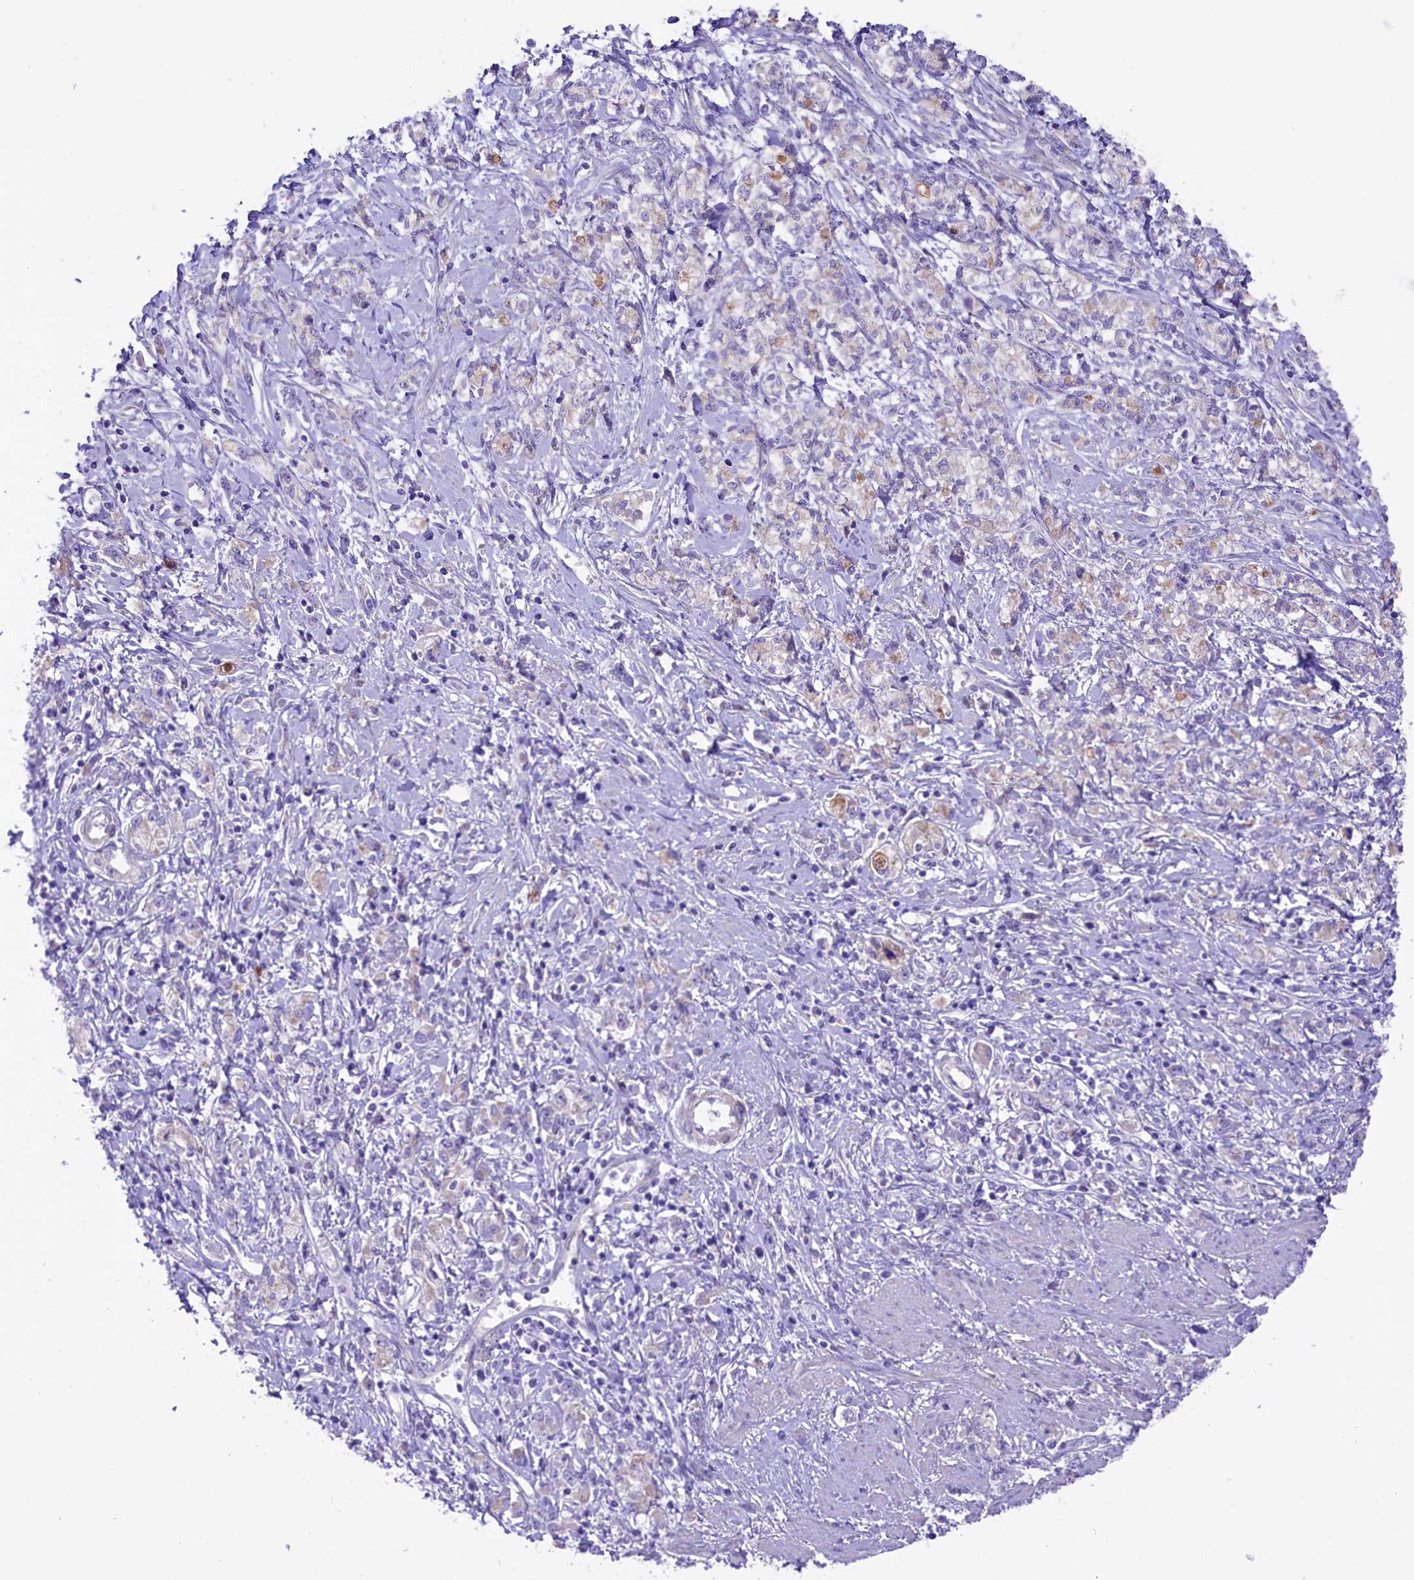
{"staining": {"intensity": "negative", "quantity": "none", "location": "none"}, "tissue": "stomach cancer", "cell_type": "Tumor cells", "image_type": "cancer", "snomed": [{"axis": "morphology", "description": "Adenocarcinoma, NOS"}, {"axis": "topography", "description": "Stomach"}], "caption": "Tumor cells are negative for brown protein staining in stomach cancer (adenocarcinoma).", "gene": "PTPRU", "patient": {"sex": "female", "age": 76}}